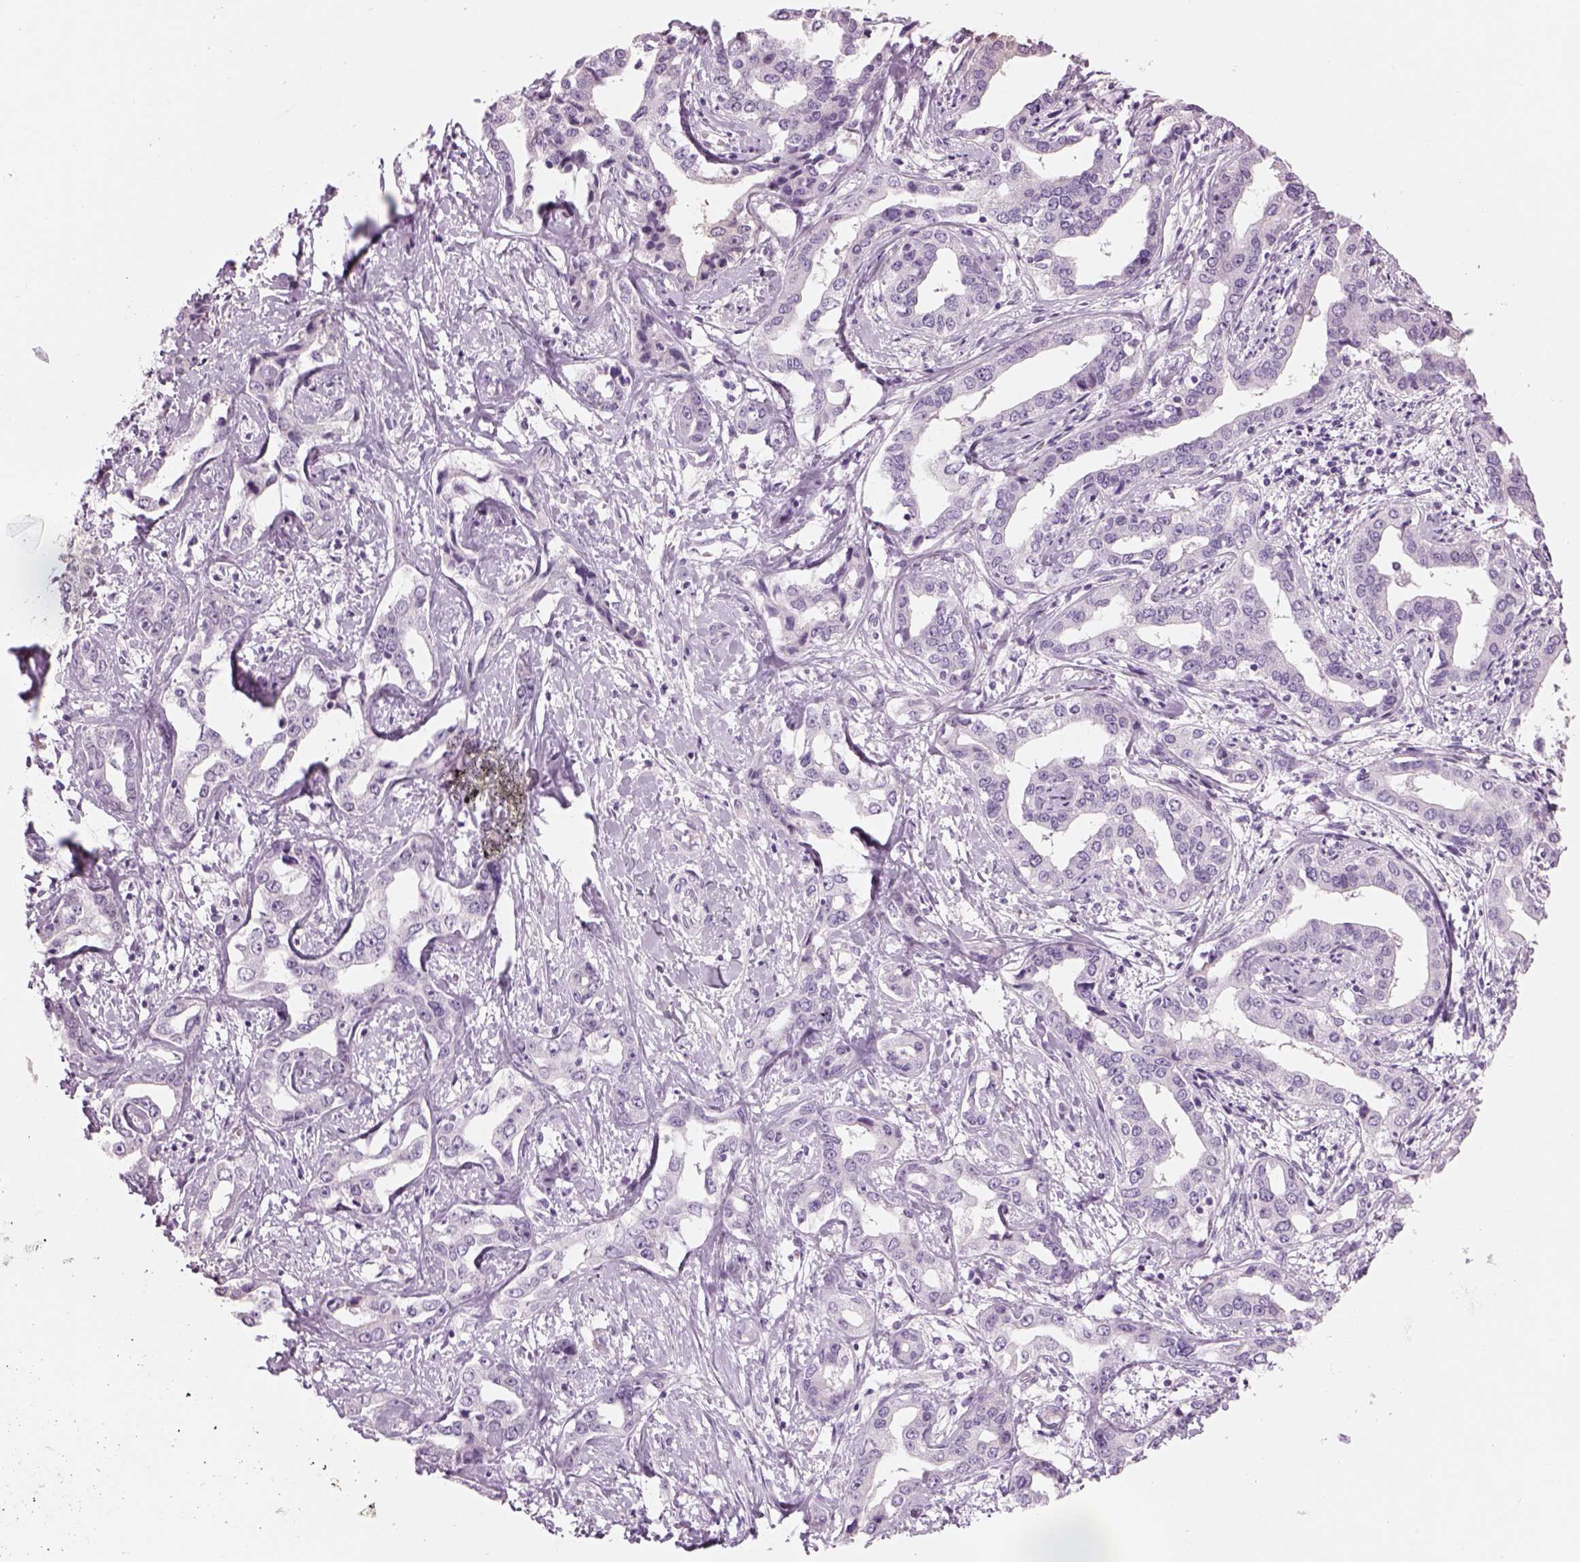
{"staining": {"intensity": "negative", "quantity": "none", "location": "none"}, "tissue": "liver cancer", "cell_type": "Tumor cells", "image_type": "cancer", "snomed": [{"axis": "morphology", "description": "Cholangiocarcinoma"}, {"axis": "topography", "description": "Liver"}], "caption": "Human liver cancer (cholangiocarcinoma) stained for a protein using immunohistochemistry (IHC) exhibits no staining in tumor cells.", "gene": "GAS2L2", "patient": {"sex": "male", "age": 59}}